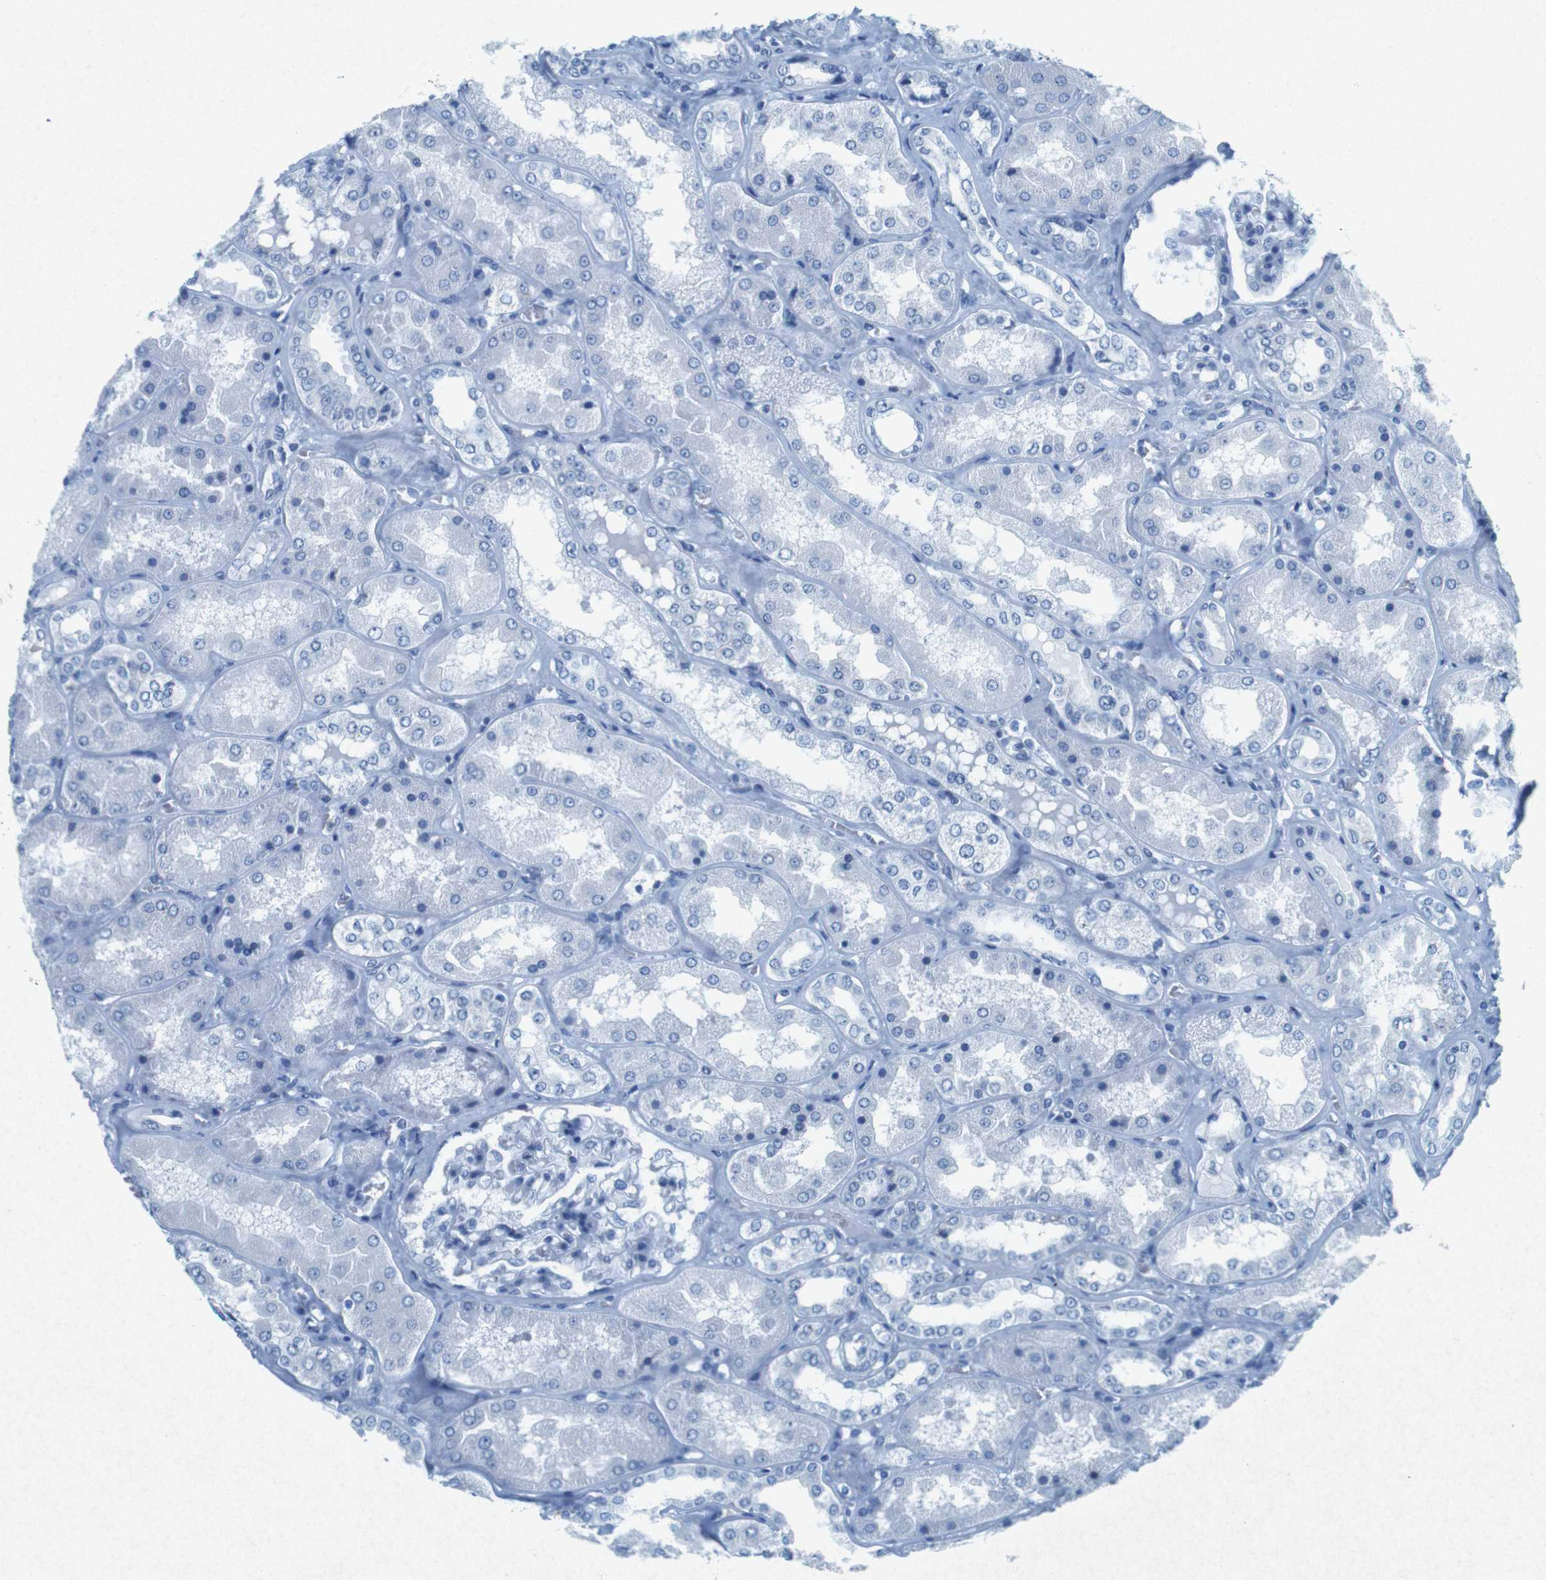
{"staining": {"intensity": "negative", "quantity": "none", "location": "none"}, "tissue": "kidney", "cell_type": "Cells in glomeruli", "image_type": "normal", "snomed": [{"axis": "morphology", "description": "Normal tissue, NOS"}, {"axis": "topography", "description": "Kidney"}], "caption": "Immunohistochemistry (IHC) photomicrograph of benign kidney stained for a protein (brown), which displays no positivity in cells in glomeruli.", "gene": "CTAG1B", "patient": {"sex": "female", "age": 56}}